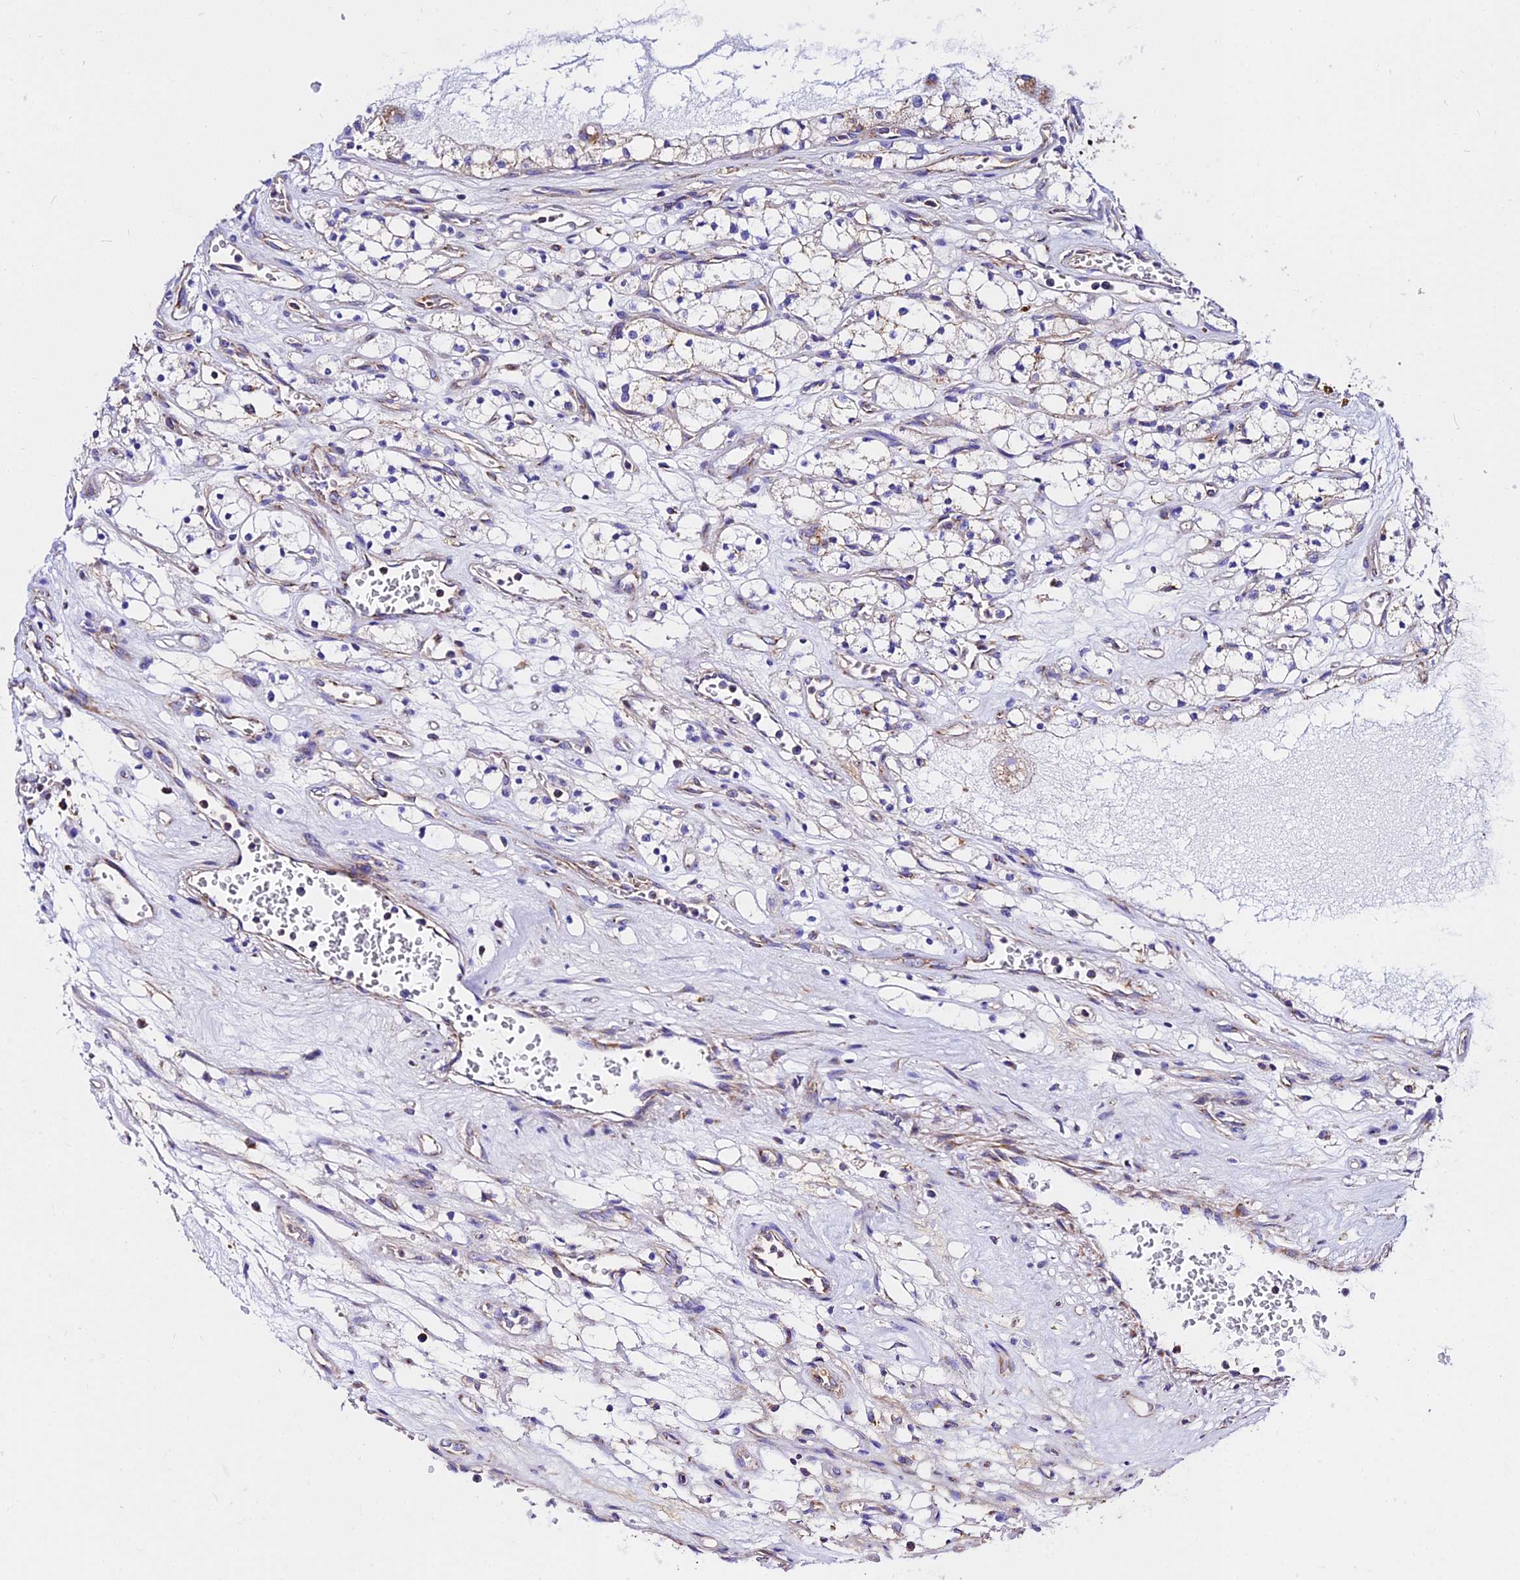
{"staining": {"intensity": "weak", "quantity": "25%-75%", "location": "cytoplasmic/membranous"}, "tissue": "renal cancer", "cell_type": "Tumor cells", "image_type": "cancer", "snomed": [{"axis": "morphology", "description": "Adenocarcinoma, NOS"}, {"axis": "topography", "description": "Kidney"}], "caption": "About 25%-75% of tumor cells in renal adenocarcinoma reveal weak cytoplasmic/membranous protein staining as visualized by brown immunohistochemical staining.", "gene": "ZNF573", "patient": {"sex": "female", "age": 69}}